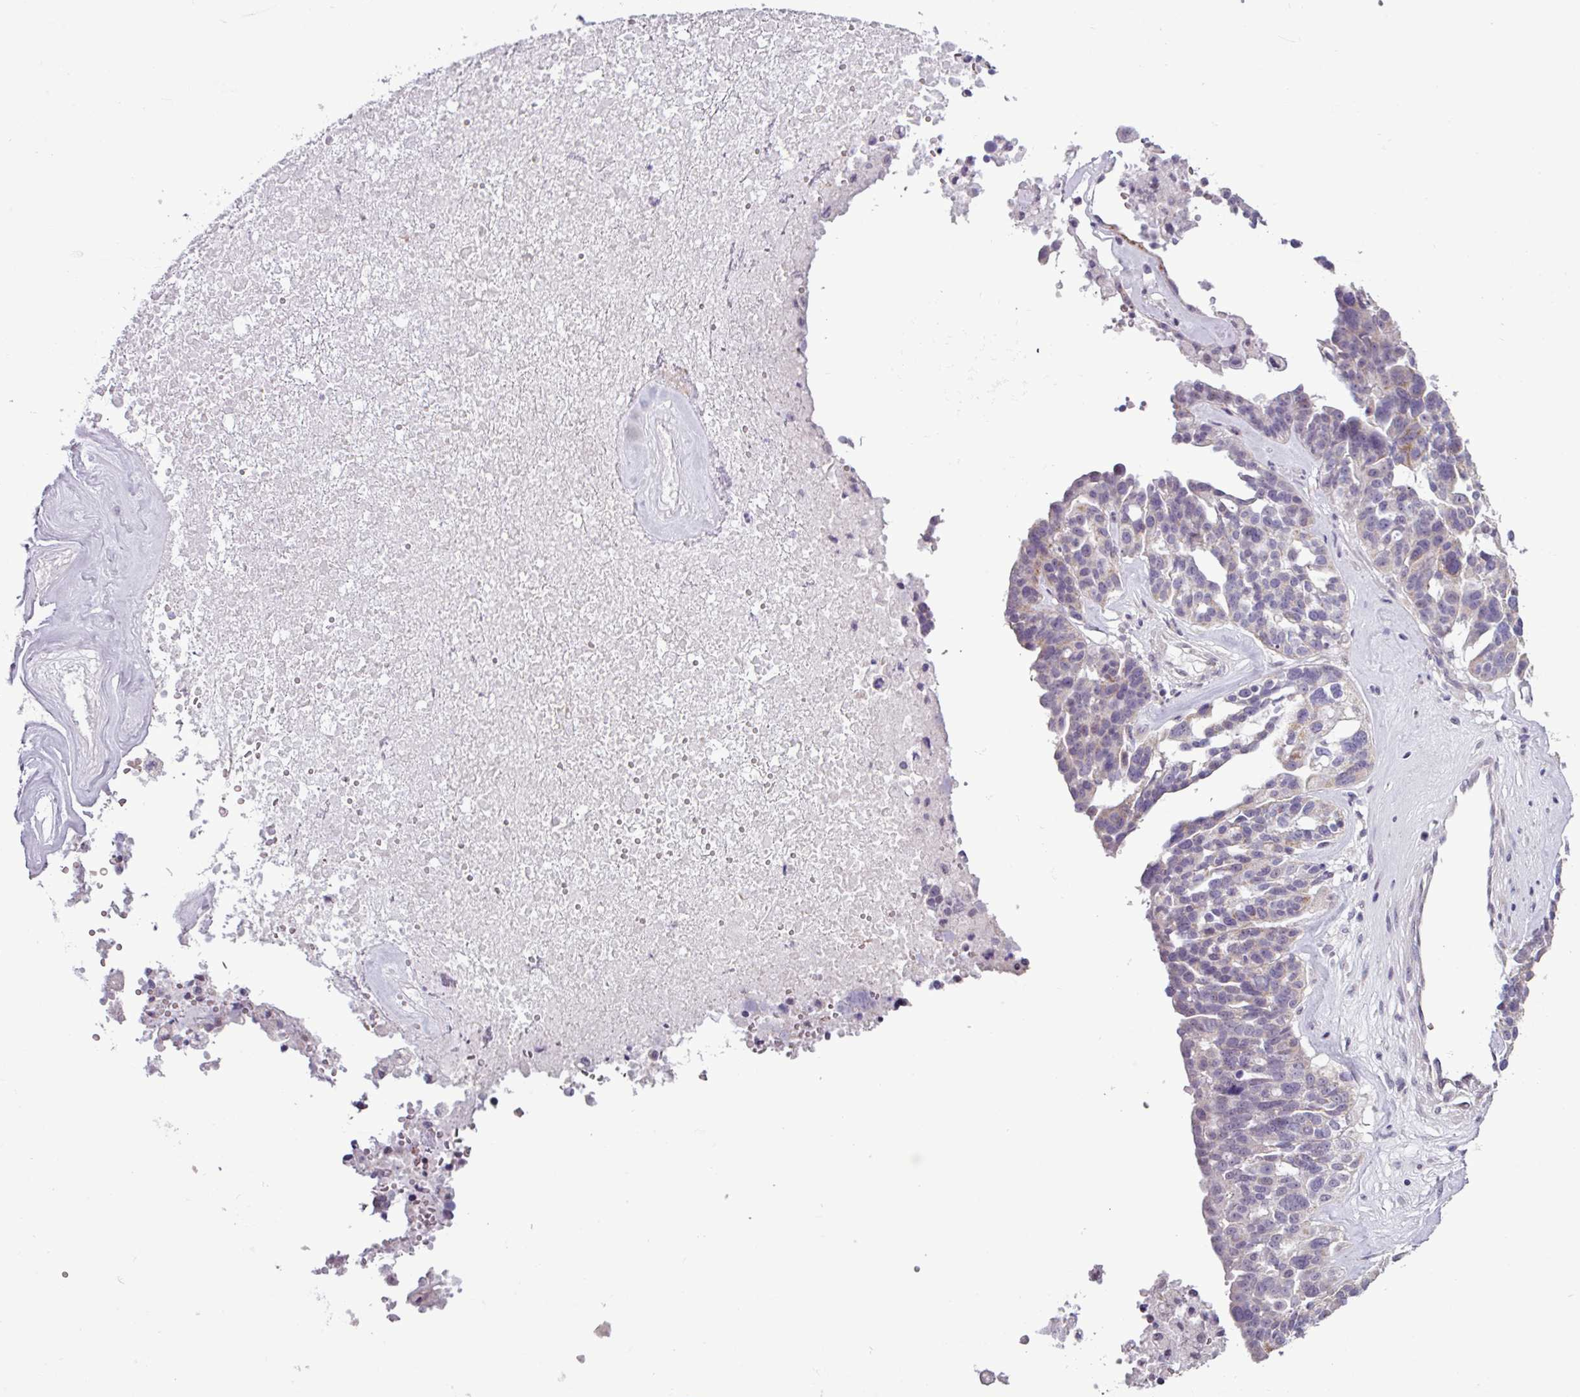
{"staining": {"intensity": "negative", "quantity": "none", "location": "none"}, "tissue": "ovarian cancer", "cell_type": "Tumor cells", "image_type": "cancer", "snomed": [{"axis": "morphology", "description": "Cystadenocarcinoma, serous, NOS"}, {"axis": "topography", "description": "Ovary"}], "caption": "A photomicrograph of serous cystadenocarcinoma (ovarian) stained for a protein shows no brown staining in tumor cells.", "gene": "GPT2", "patient": {"sex": "female", "age": 59}}